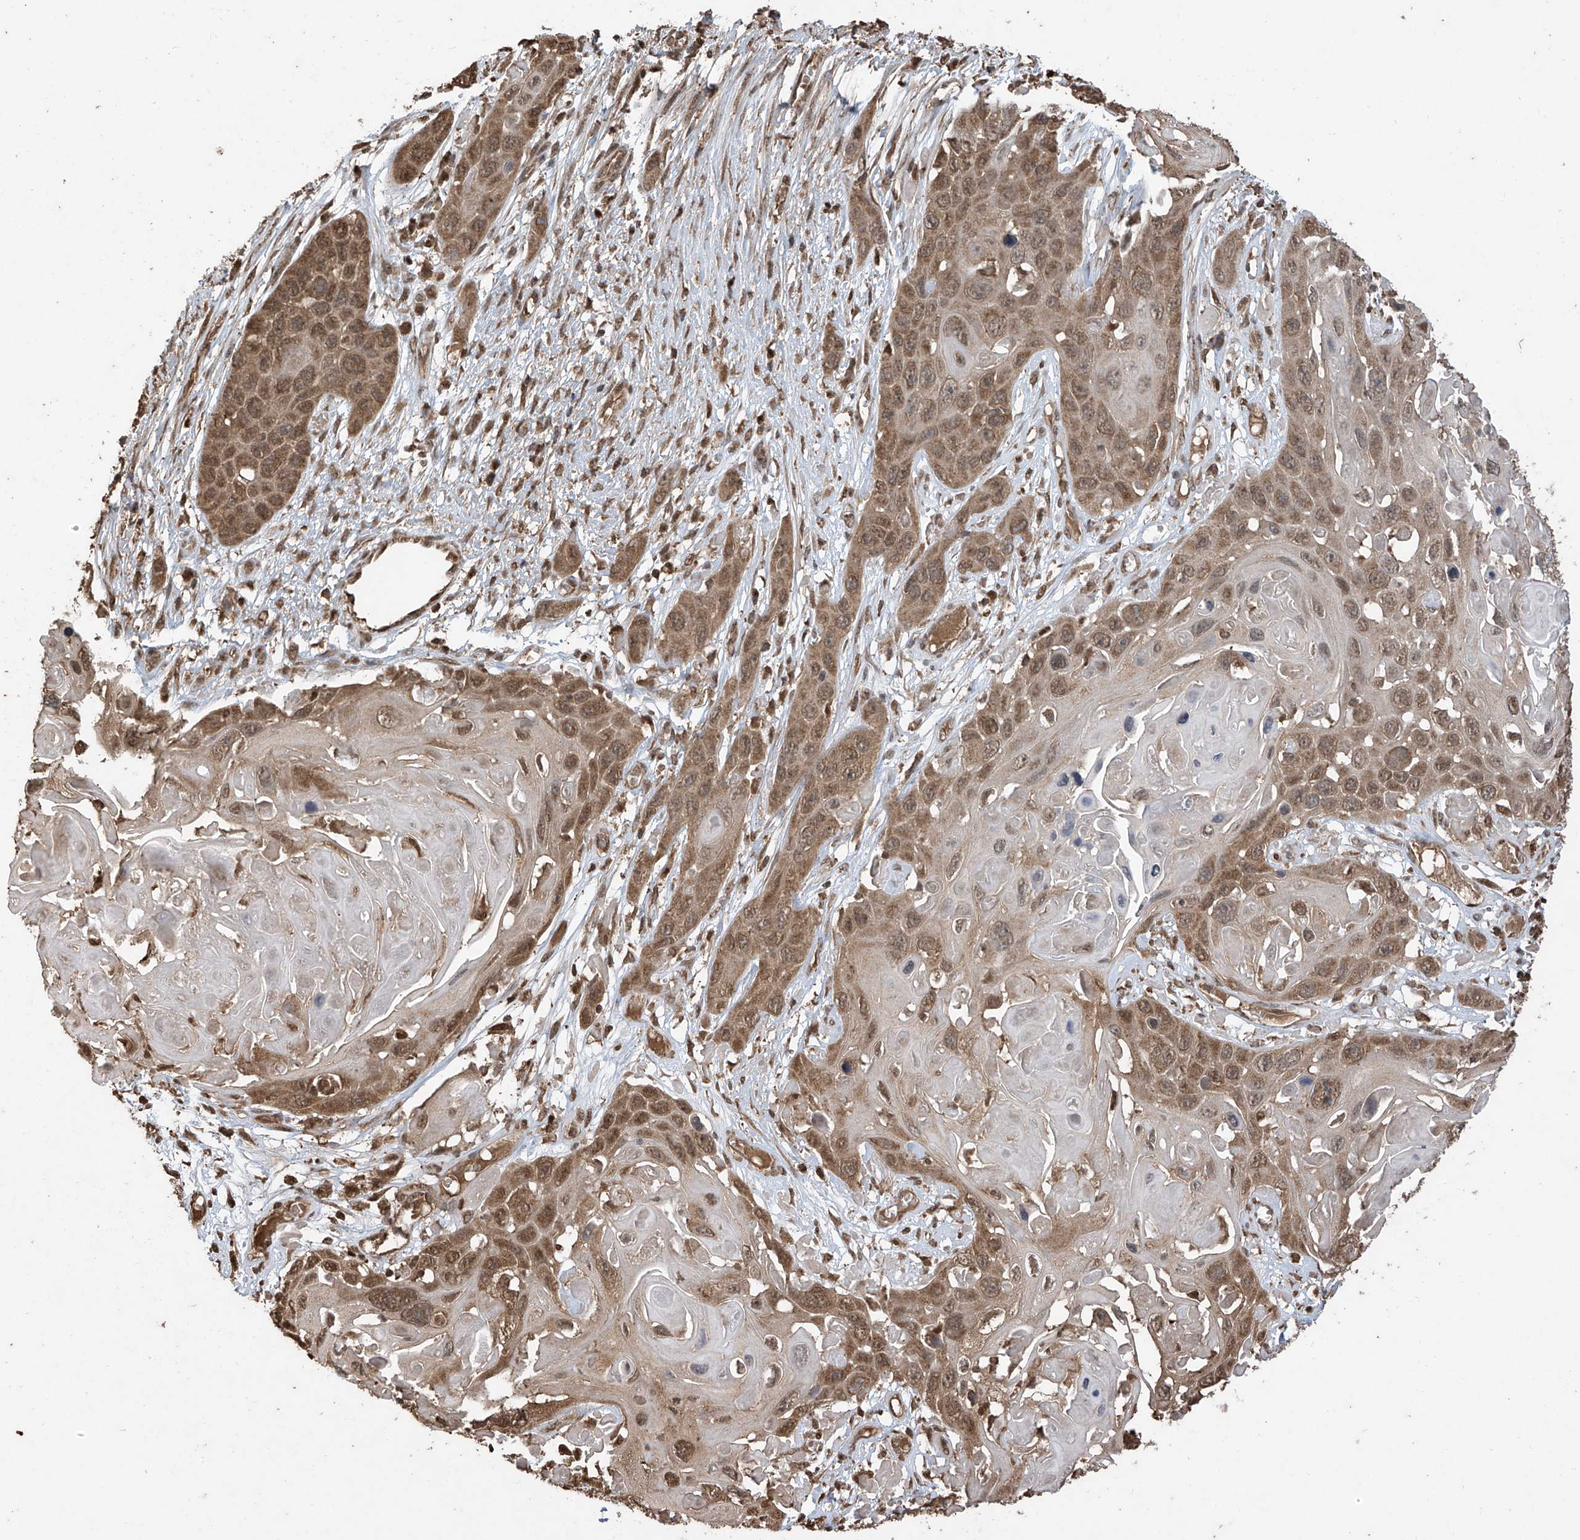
{"staining": {"intensity": "moderate", "quantity": ">75%", "location": "cytoplasmic/membranous,nuclear"}, "tissue": "skin cancer", "cell_type": "Tumor cells", "image_type": "cancer", "snomed": [{"axis": "morphology", "description": "Squamous cell carcinoma, NOS"}, {"axis": "topography", "description": "Skin"}], "caption": "There is medium levels of moderate cytoplasmic/membranous and nuclear staining in tumor cells of squamous cell carcinoma (skin), as demonstrated by immunohistochemical staining (brown color).", "gene": "PNPT1", "patient": {"sex": "male", "age": 55}}